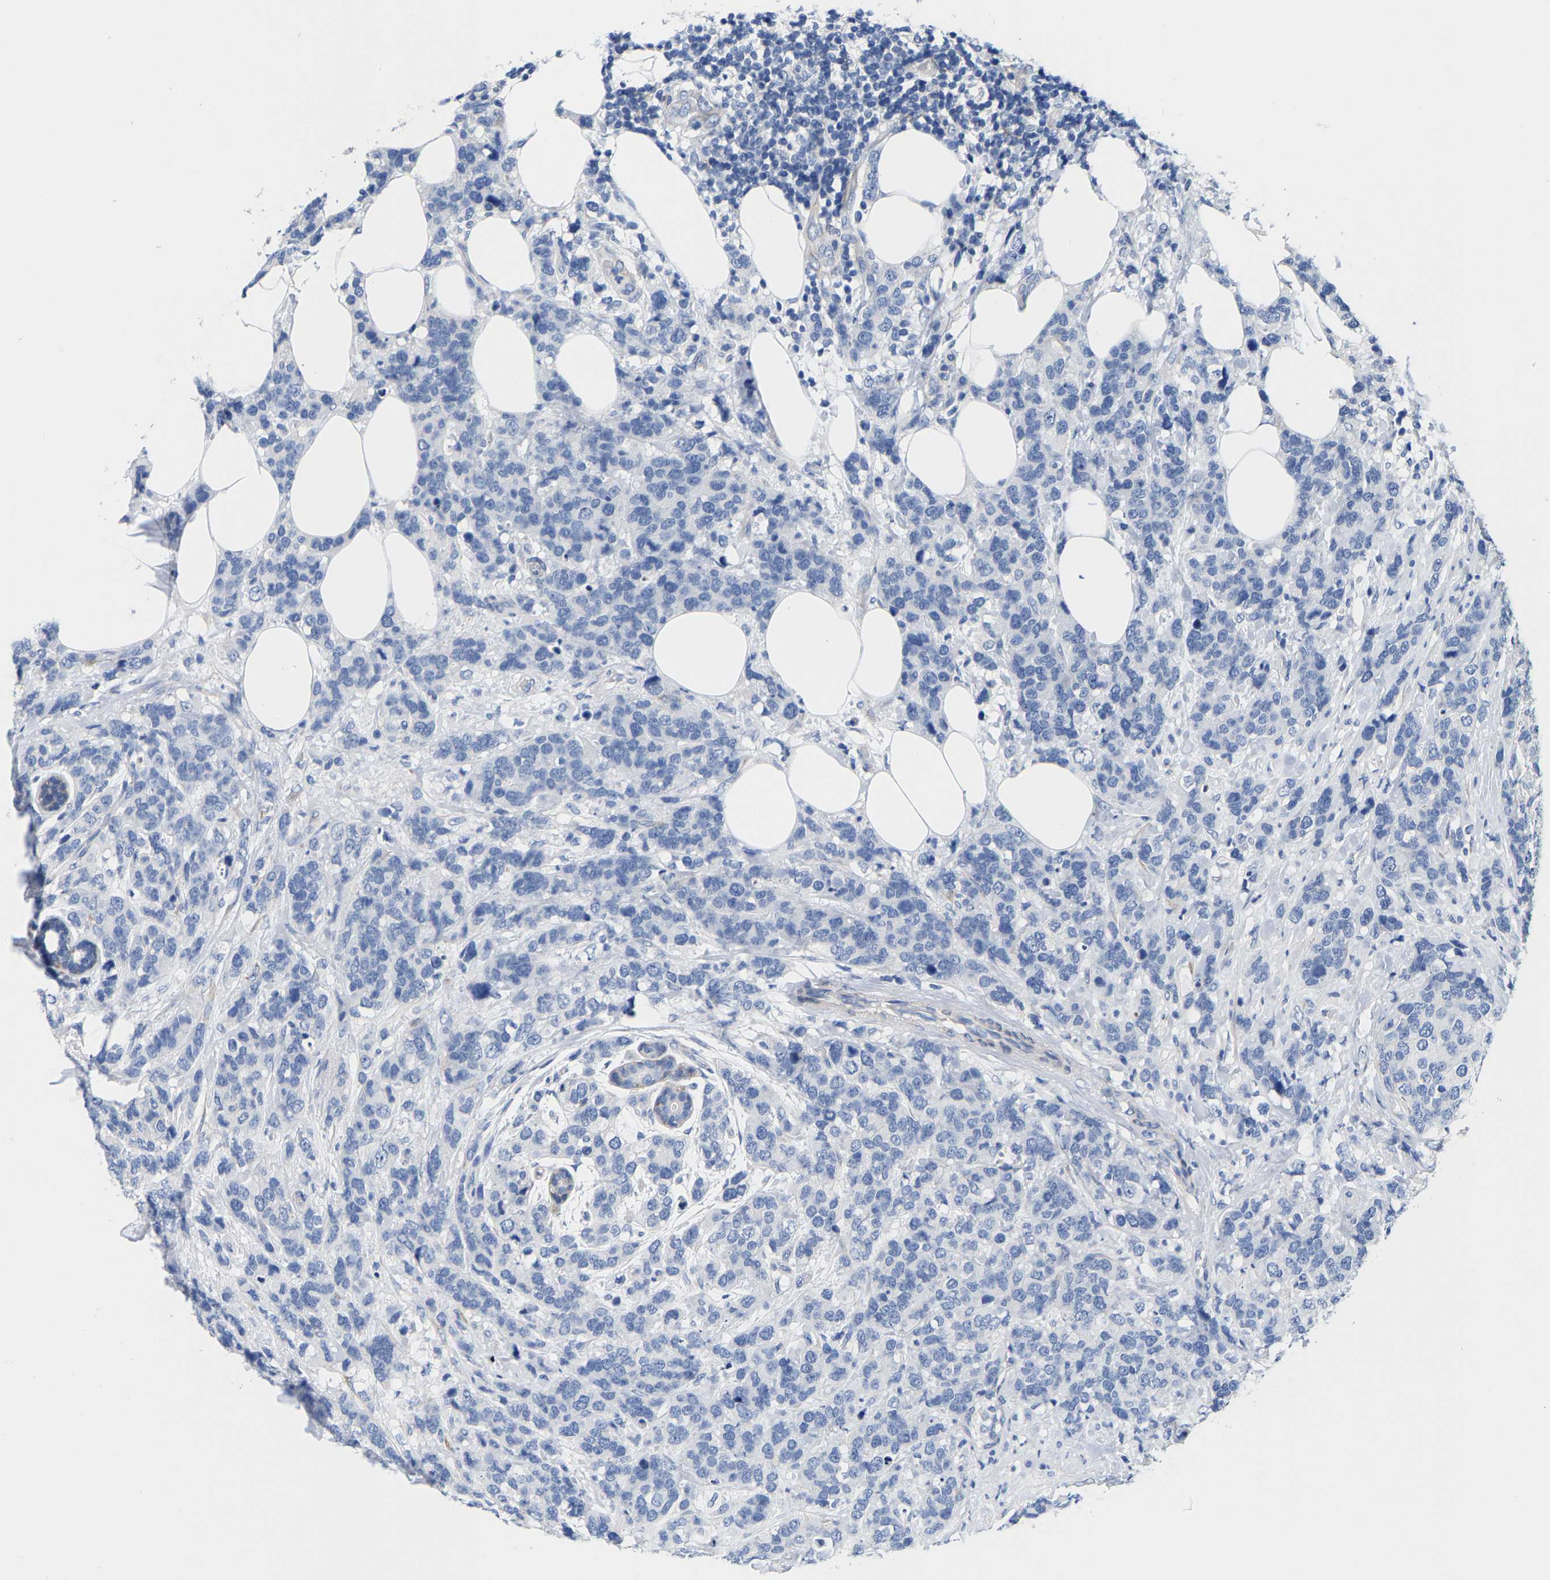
{"staining": {"intensity": "negative", "quantity": "none", "location": "none"}, "tissue": "breast cancer", "cell_type": "Tumor cells", "image_type": "cancer", "snomed": [{"axis": "morphology", "description": "Lobular carcinoma"}, {"axis": "topography", "description": "Breast"}], "caption": "The photomicrograph displays no staining of tumor cells in breast cancer (lobular carcinoma).", "gene": "DSCAM", "patient": {"sex": "female", "age": 59}}